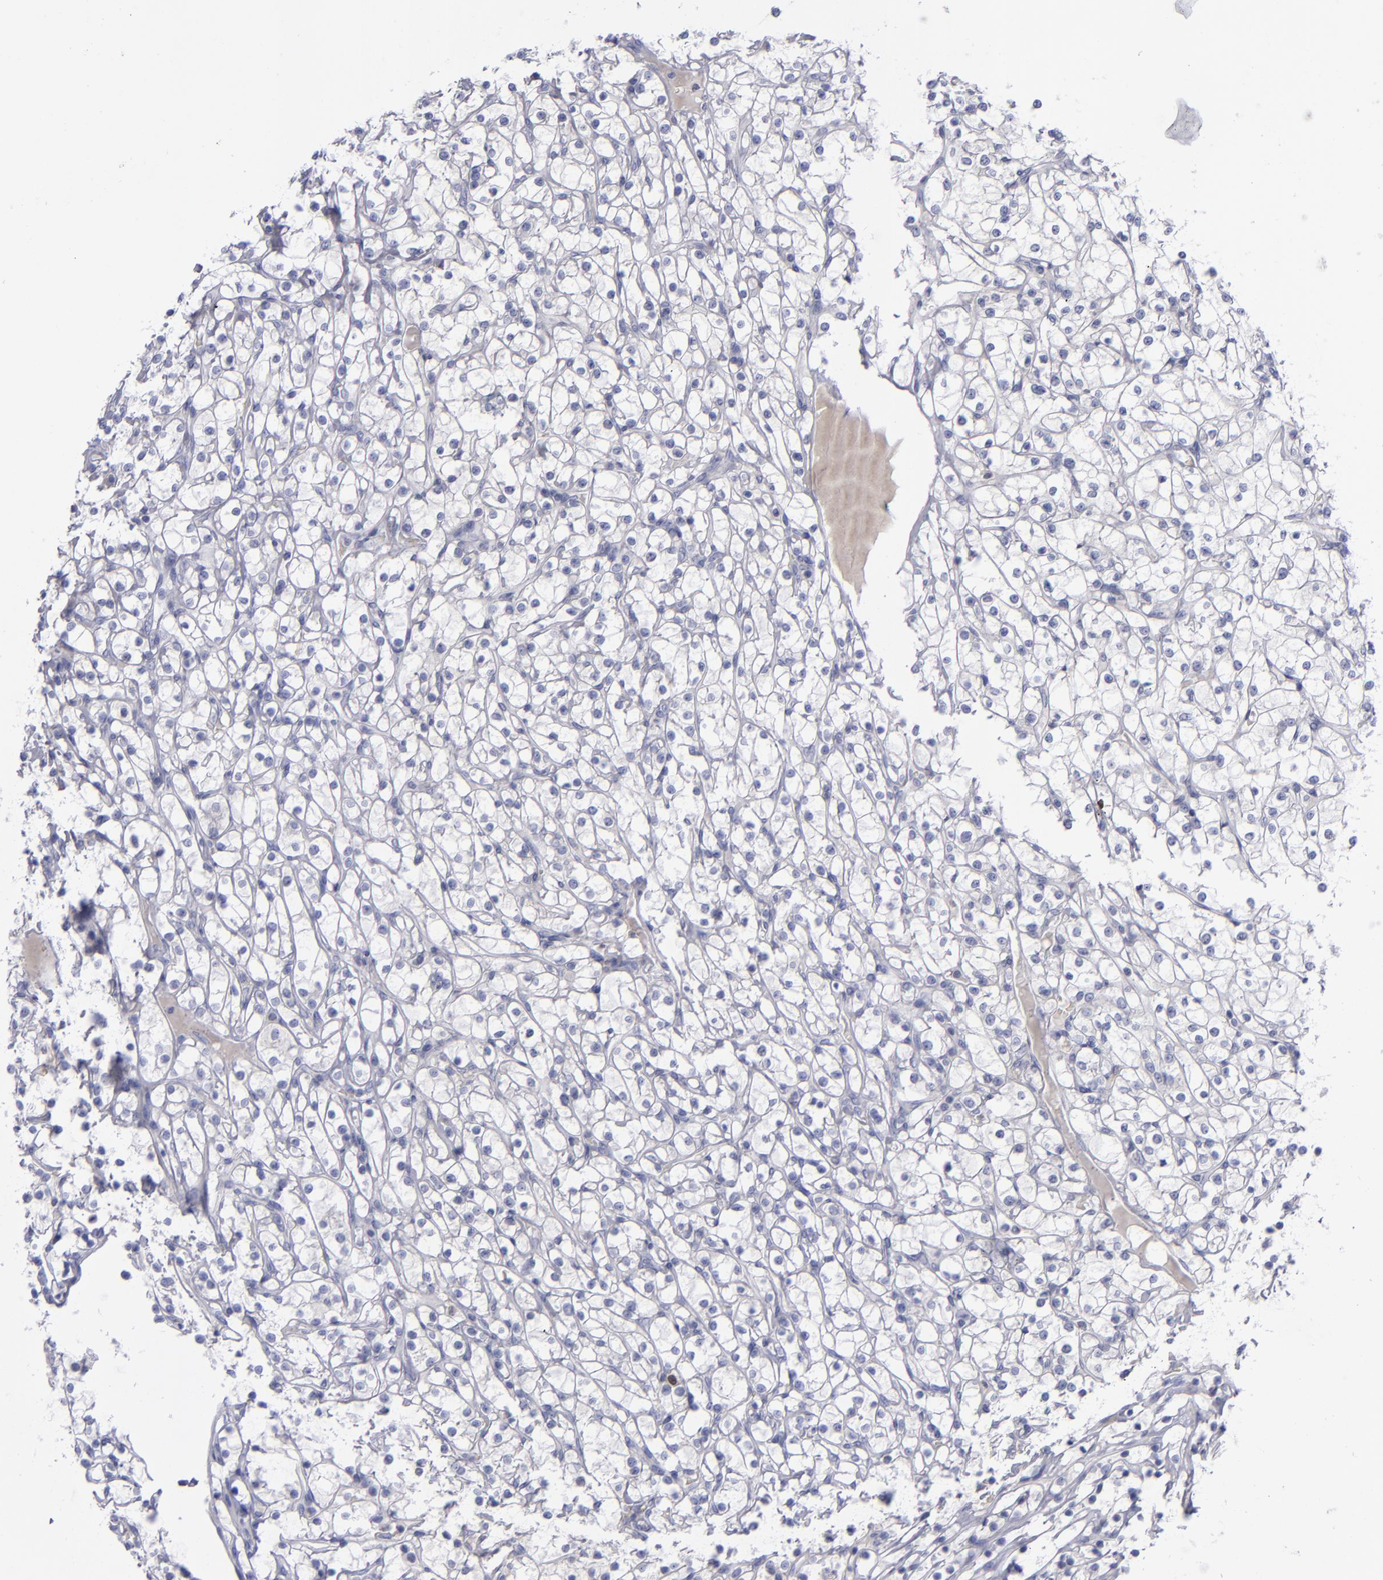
{"staining": {"intensity": "negative", "quantity": "none", "location": "none"}, "tissue": "renal cancer", "cell_type": "Tumor cells", "image_type": "cancer", "snomed": [{"axis": "morphology", "description": "Adenocarcinoma, NOS"}, {"axis": "topography", "description": "Kidney"}], "caption": "DAB (3,3'-diaminobenzidine) immunohistochemical staining of human renal cancer displays no significant expression in tumor cells.", "gene": "AURKA", "patient": {"sex": "female", "age": 73}}